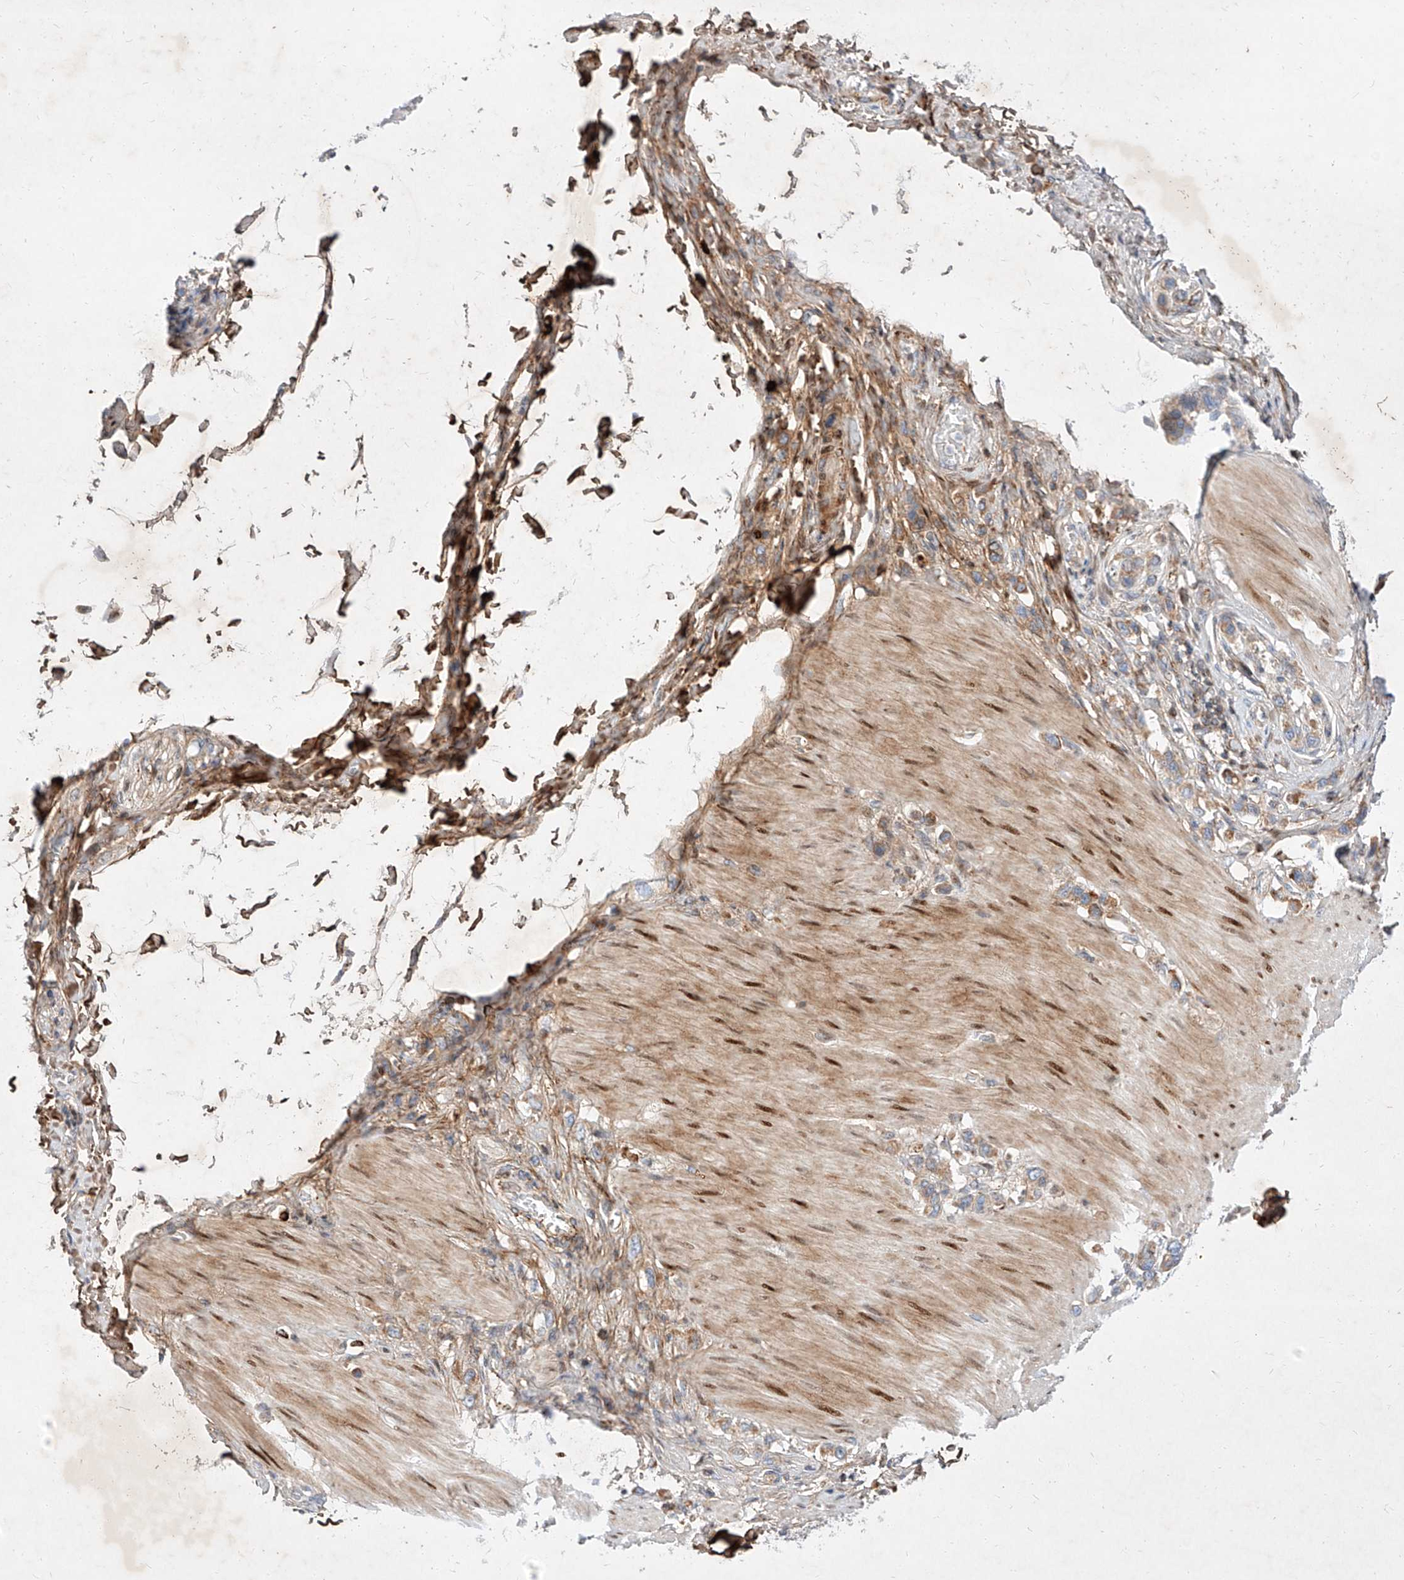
{"staining": {"intensity": "moderate", "quantity": "<25%", "location": "cytoplasmic/membranous"}, "tissue": "stomach cancer", "cell_type": "Tumor cells", "image_type": "cancer", "snomed": [{"axis": "morphology", "description": "Adenocarcinoma, NOS"}, {"axis": "topography", "description": "Stomach"}], "caption": "Adenocarcinoma (stomach) stained for a protein (brown) exhibits moderate cytoplasmic/membranous positive staining in approximately <25% of tumor cells.", "gene": "OSGEPL1", "patient": {"sex": "female", "age": 65}}